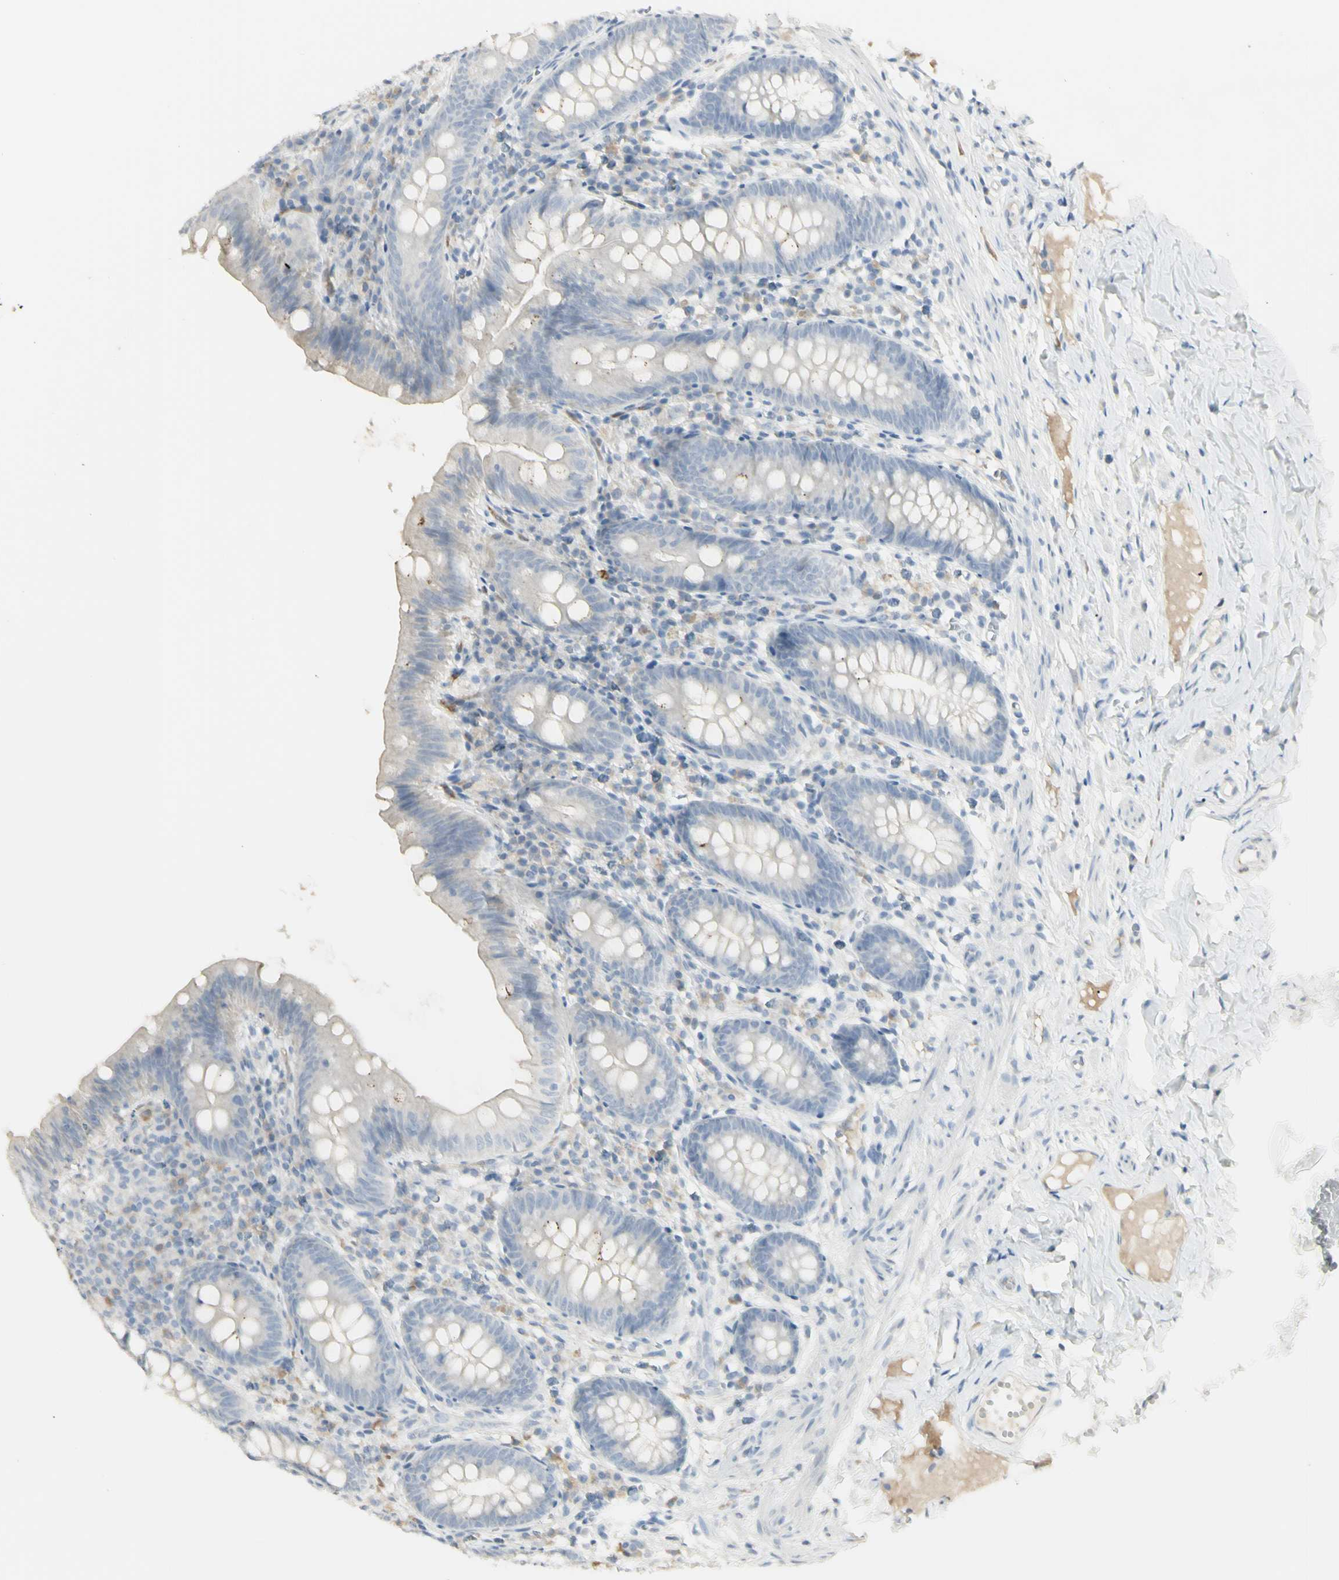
{"staining": {"intensity": "negative", "quantity": "none", "location": "none"}, "tissue": "appendix", "cell_type": "Glandular cells", "image_type": "normal", "snomed": [{"axis": "morphology", "description": "Normal tissue, NOS"}, {"axis": "topography", "description": "Appendix"}], "caption": "Protein analysis of unremarkable appendix demonstrates no significant positivity in glandular cells.", "gene": "PIP", "patient": {"sex": "male", "age": 52}}